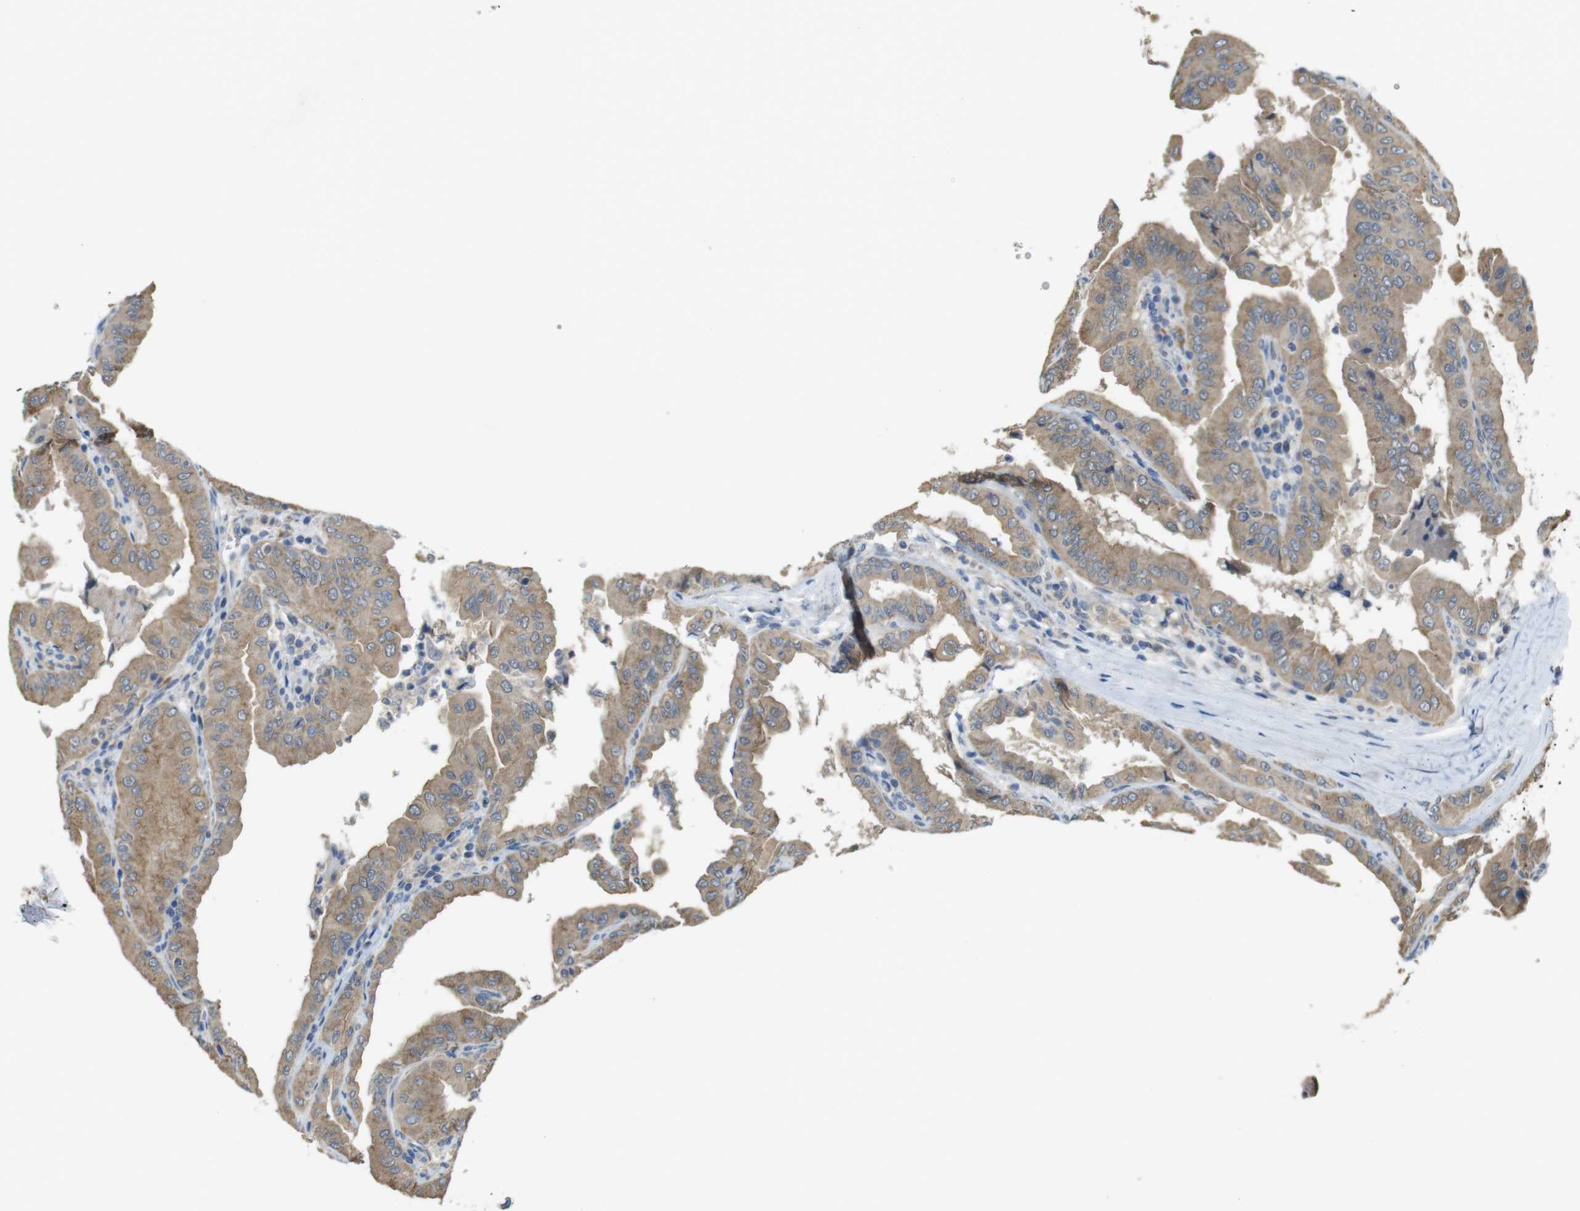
{"staining": {"intensity": "moderate", "quantity": ">75%", "location": "cytoplasmic/membranous"}, "tissue": "thyroid cancer", "cell_type": "Tumor cells", "image_type": "cancer", "snomed": [{"axis": "morphology", "description": "Papillary adenocarcinoma, NOS"}, {"axis": "topography", "description": "Thyroid gland"}], "caption": "High-power microscopy captured an immunohistochemistry histopathology image of thyroid papillary adenocarcinoma, revealing moderate cytoplasmic/membranous staining in about >75% of tumor cells.", "gene": "CDC34", "patient": {"sex": "male", "age": 33}}